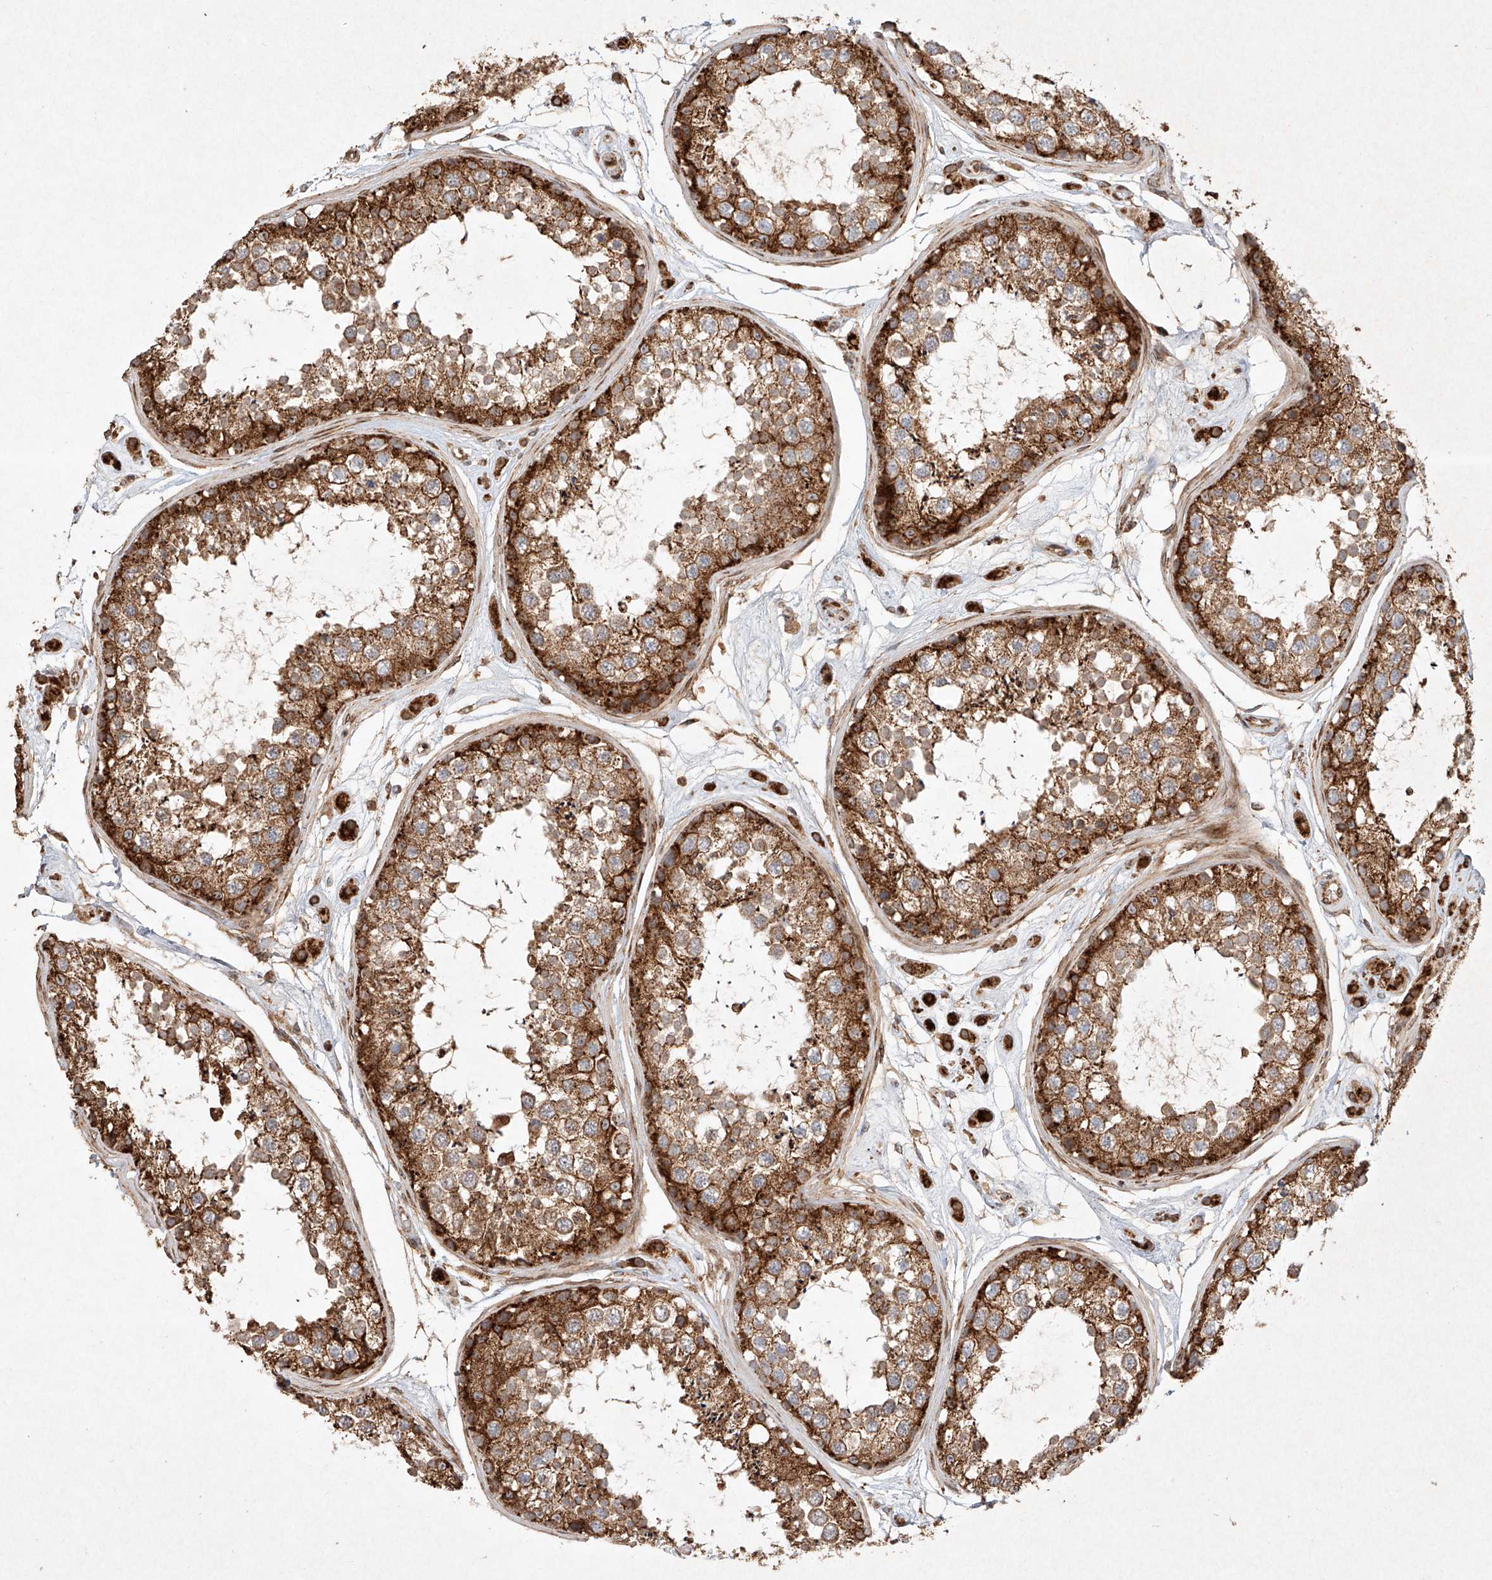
{"staining": {"intensity": "strong", "quantity": ">75%", "location": "cytoplasmic/membranous"}, "tissue": "testis", "cell_type": "Cells in seminiferous ducts", "image_type": "normal", "snomed": [{"axis": "morphology", "description": "Normal tissue, NOS"}, {"axis": "topography", "description": "Testis"}], "caption": "Protein staining of normal testis reveals strong cytoplasmic/membranous expression in about >75% of cells in seminiferous ducts.", "gene": "SEMA3B", "patient": {"sex": "male", "age": 25}}